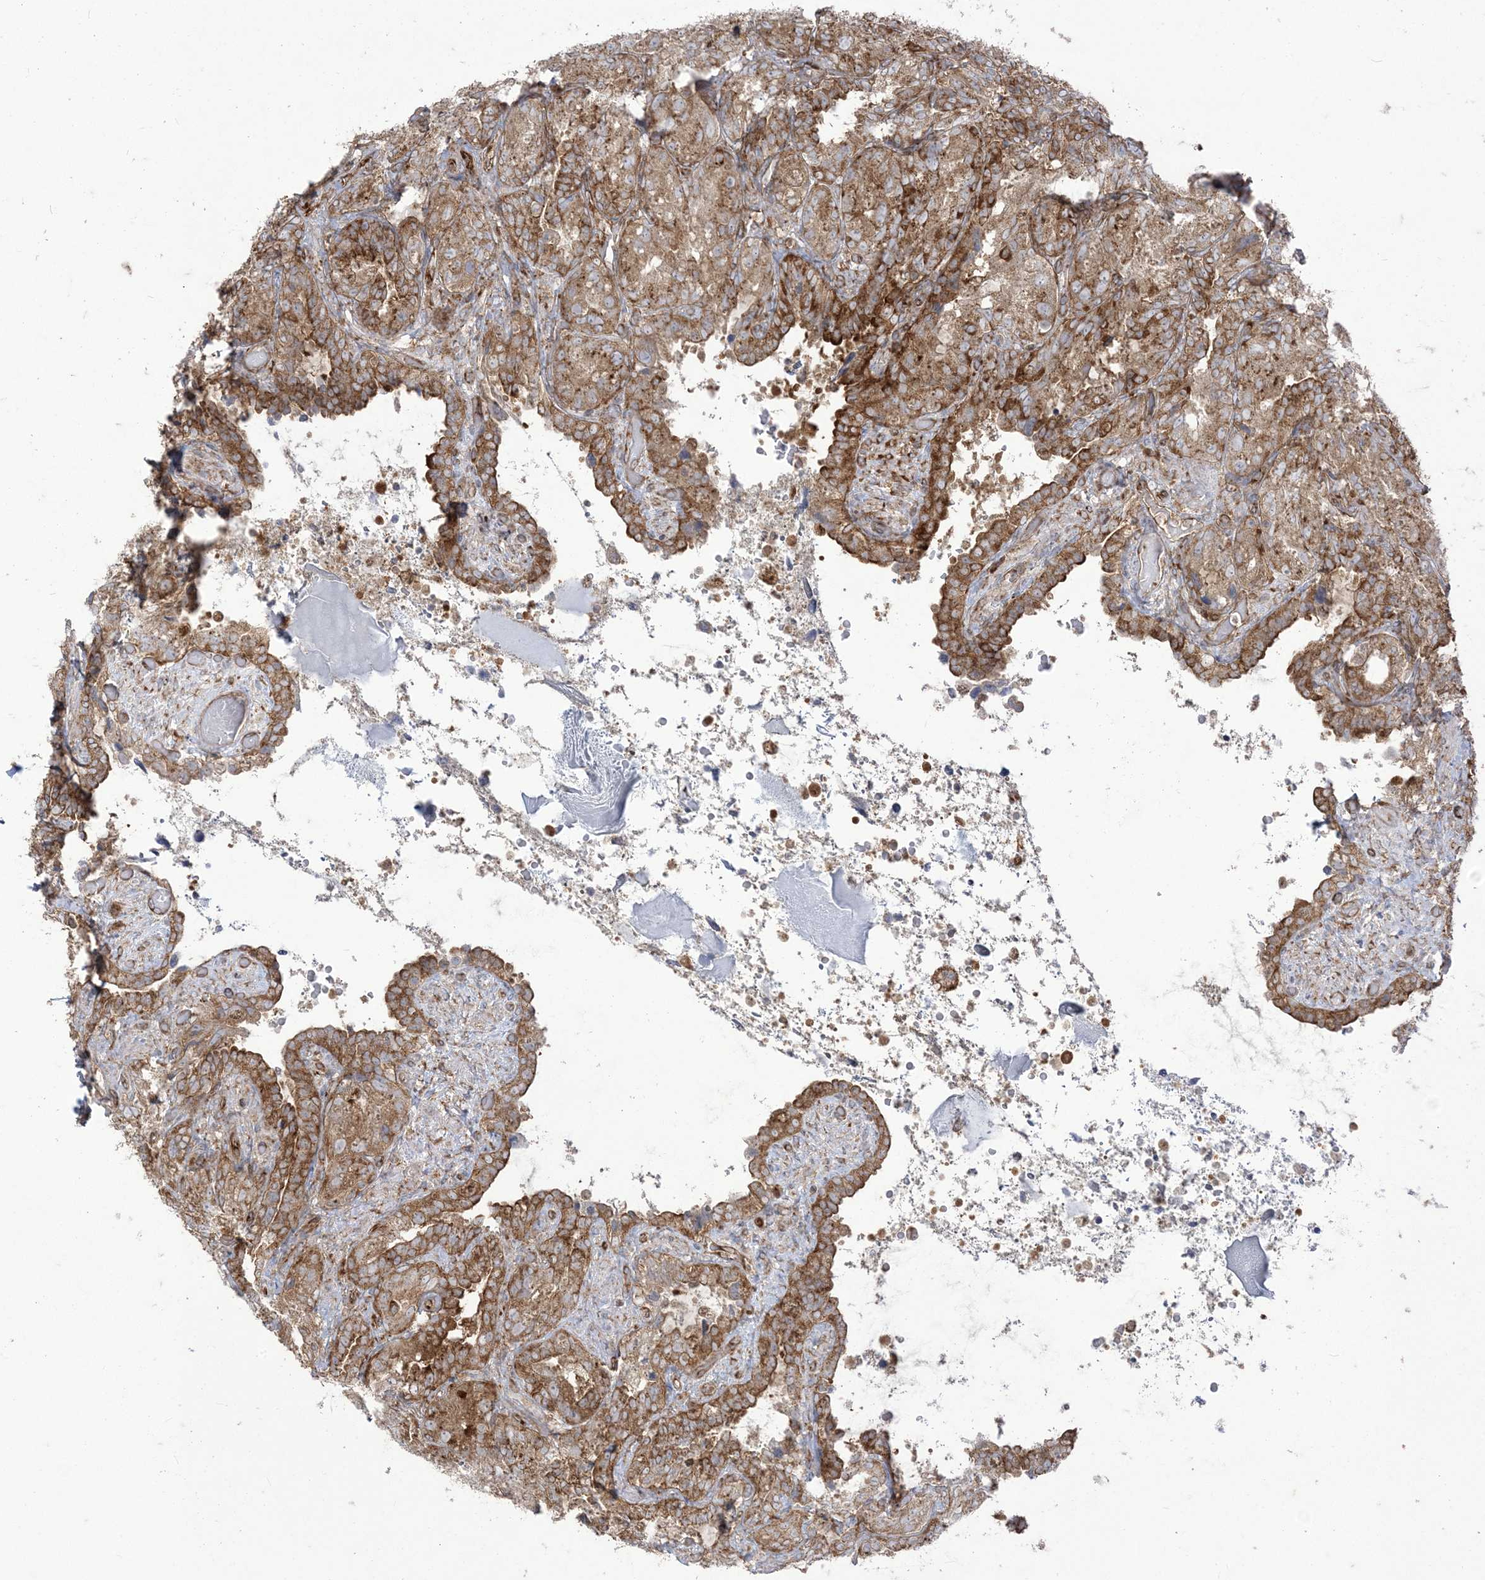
{"staining": {"intensity": "moderate", "quantity": ">75%", "location": "cytoplasmic/membranous"}, "tissue": "seminal vesicle", "cell_type": "Glandular cells", "image_type": "normal", "snomed": [{"axis": "morphology", "description": "Normal tissue, NOS"}, {"axis": "topography", "description": "Seminal veicle"}, {"axis": "topography", "description": "Peripheral nerve tissue"}], "caption": "Human seminal vesicle stained with a brown dye exhibits moderate cytoplasmic/membranous positive expression in approximately >75% of glandular cells.", "gene": "DERL3", "patient": {"sex": "male", "age": 67}}